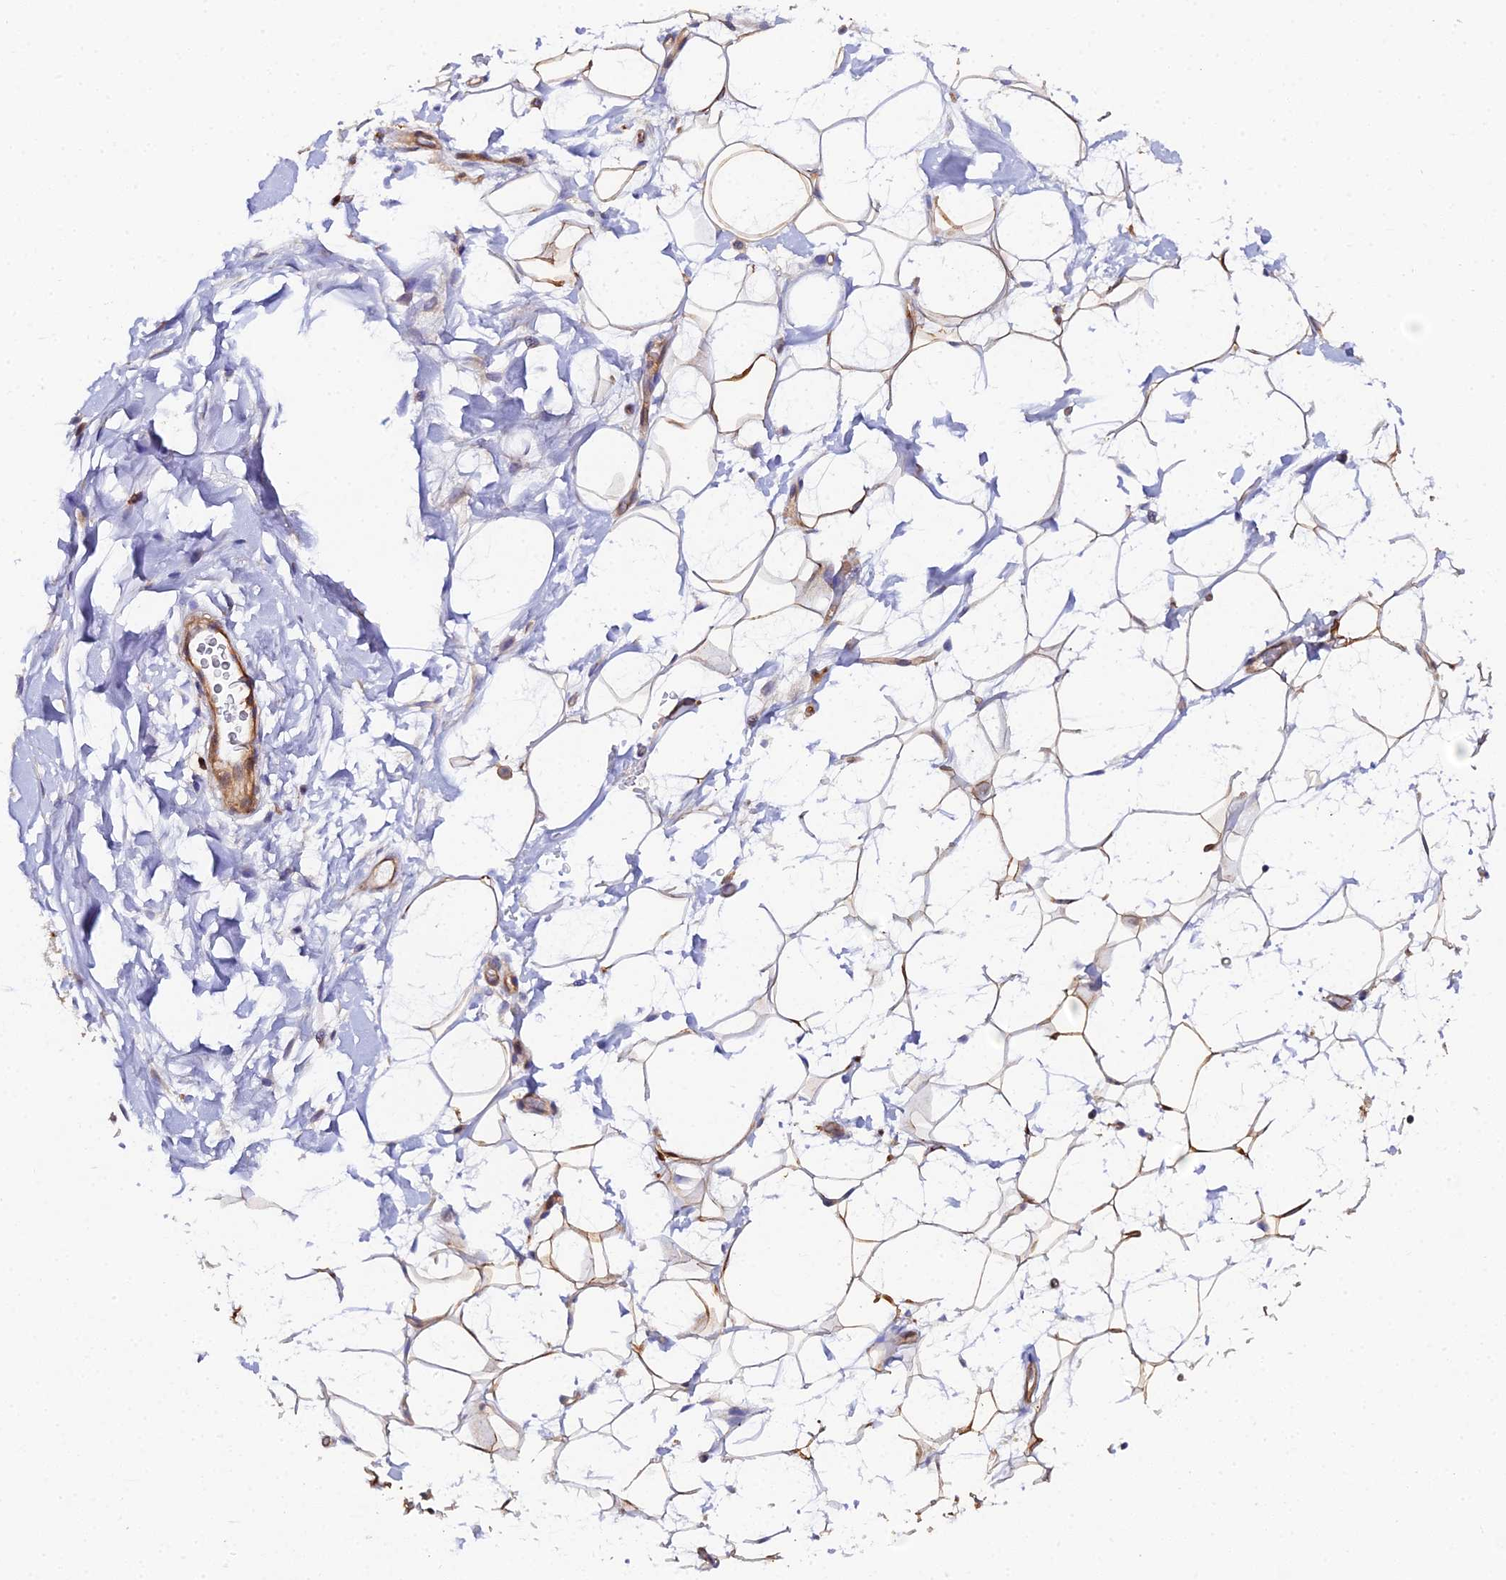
{"staining": {"intensity": "moderate", "quantity": "25%-75%", "location": "cytoplasmic/membranous"}, "tissue": "adipose tissue", "cell_type": "Adipocytes", "image_type": "normal", "snomed": [{"axis": "morphology", "description": "Normal tissue, NOS"}, {"axis": "topography", "description": "Breast"}], "caption": "Adipose tissue stained with DAB immunohistochemistry (IHC) reveals medium levels of moderate cytoplasmic/membranous expression in about 25%-75% of adipocytes. The staining is performed using DAB (3,3'-diaminobenzidine) brown chromogen to label protein expression. The nuclei are counter-stained blue using hematoxylin.", "gene": "GNG5B", "patient": {"sex": "female", "age": 26}}